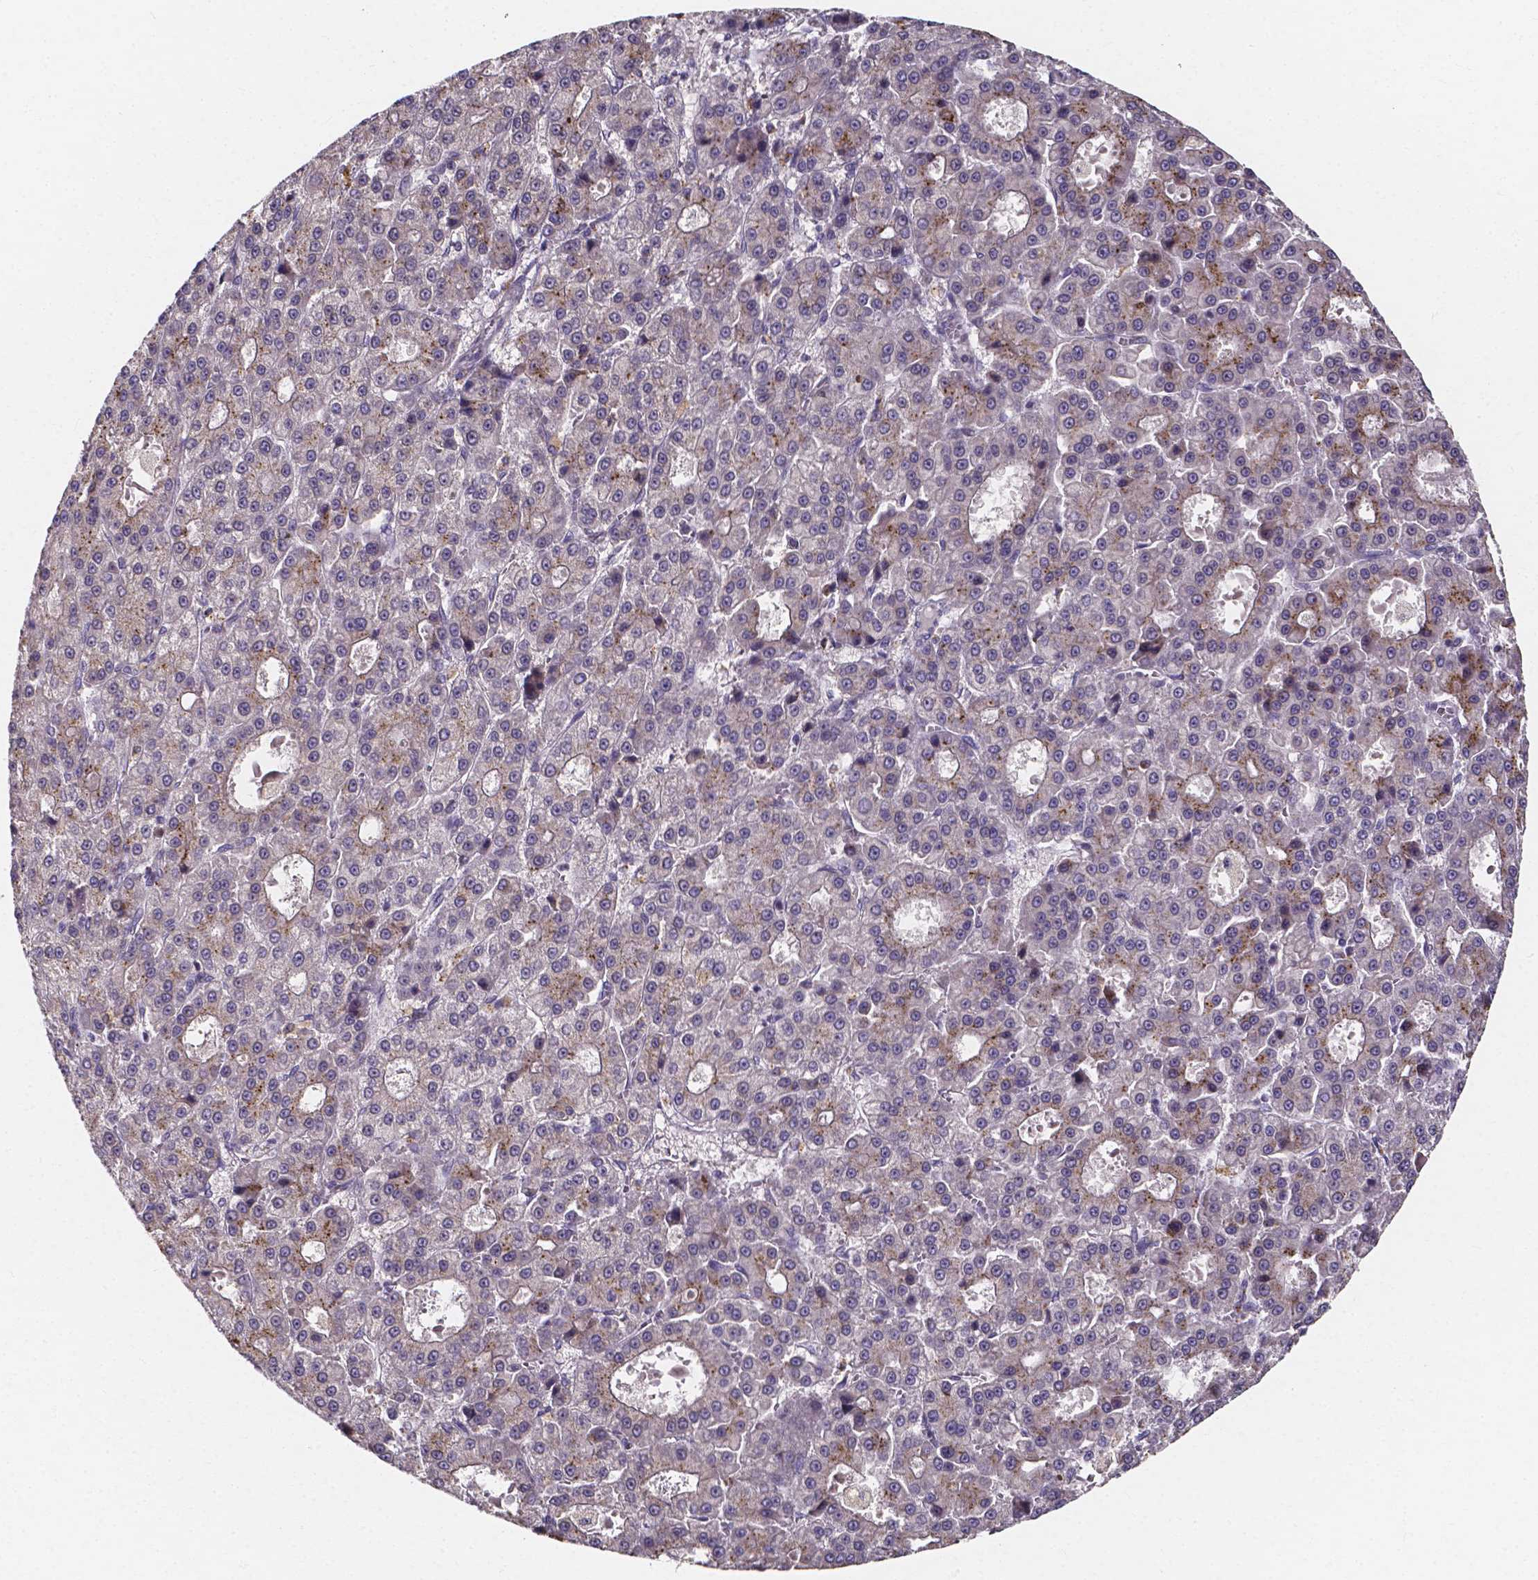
{"staining": {"intensity": "moderate", "quantity": "25%-75%", "location": "cytoplasmic/membranous"}, "tissue": "liver cancer", "cell_type": "Tumor cells", "image_type": "cancer", "snomed": [{"axis": "morphology", "description": "Carcinoma, Hepatocellular, NOS"}, {"axis": "topography", "description": "Liver"}], "caption": "Immunohistochemistry (IHC) of human liver cancer (hepatocellular carcinoma) exhibits medium levels of moderate cytoplasmic/membranous staining in about 25%-75% of tumor cells. (brown staining indicates protein expression, while blue staining denotes nuclei).", "gene": "THEMIS", "patient": {"sex": "male", "age": 70}}